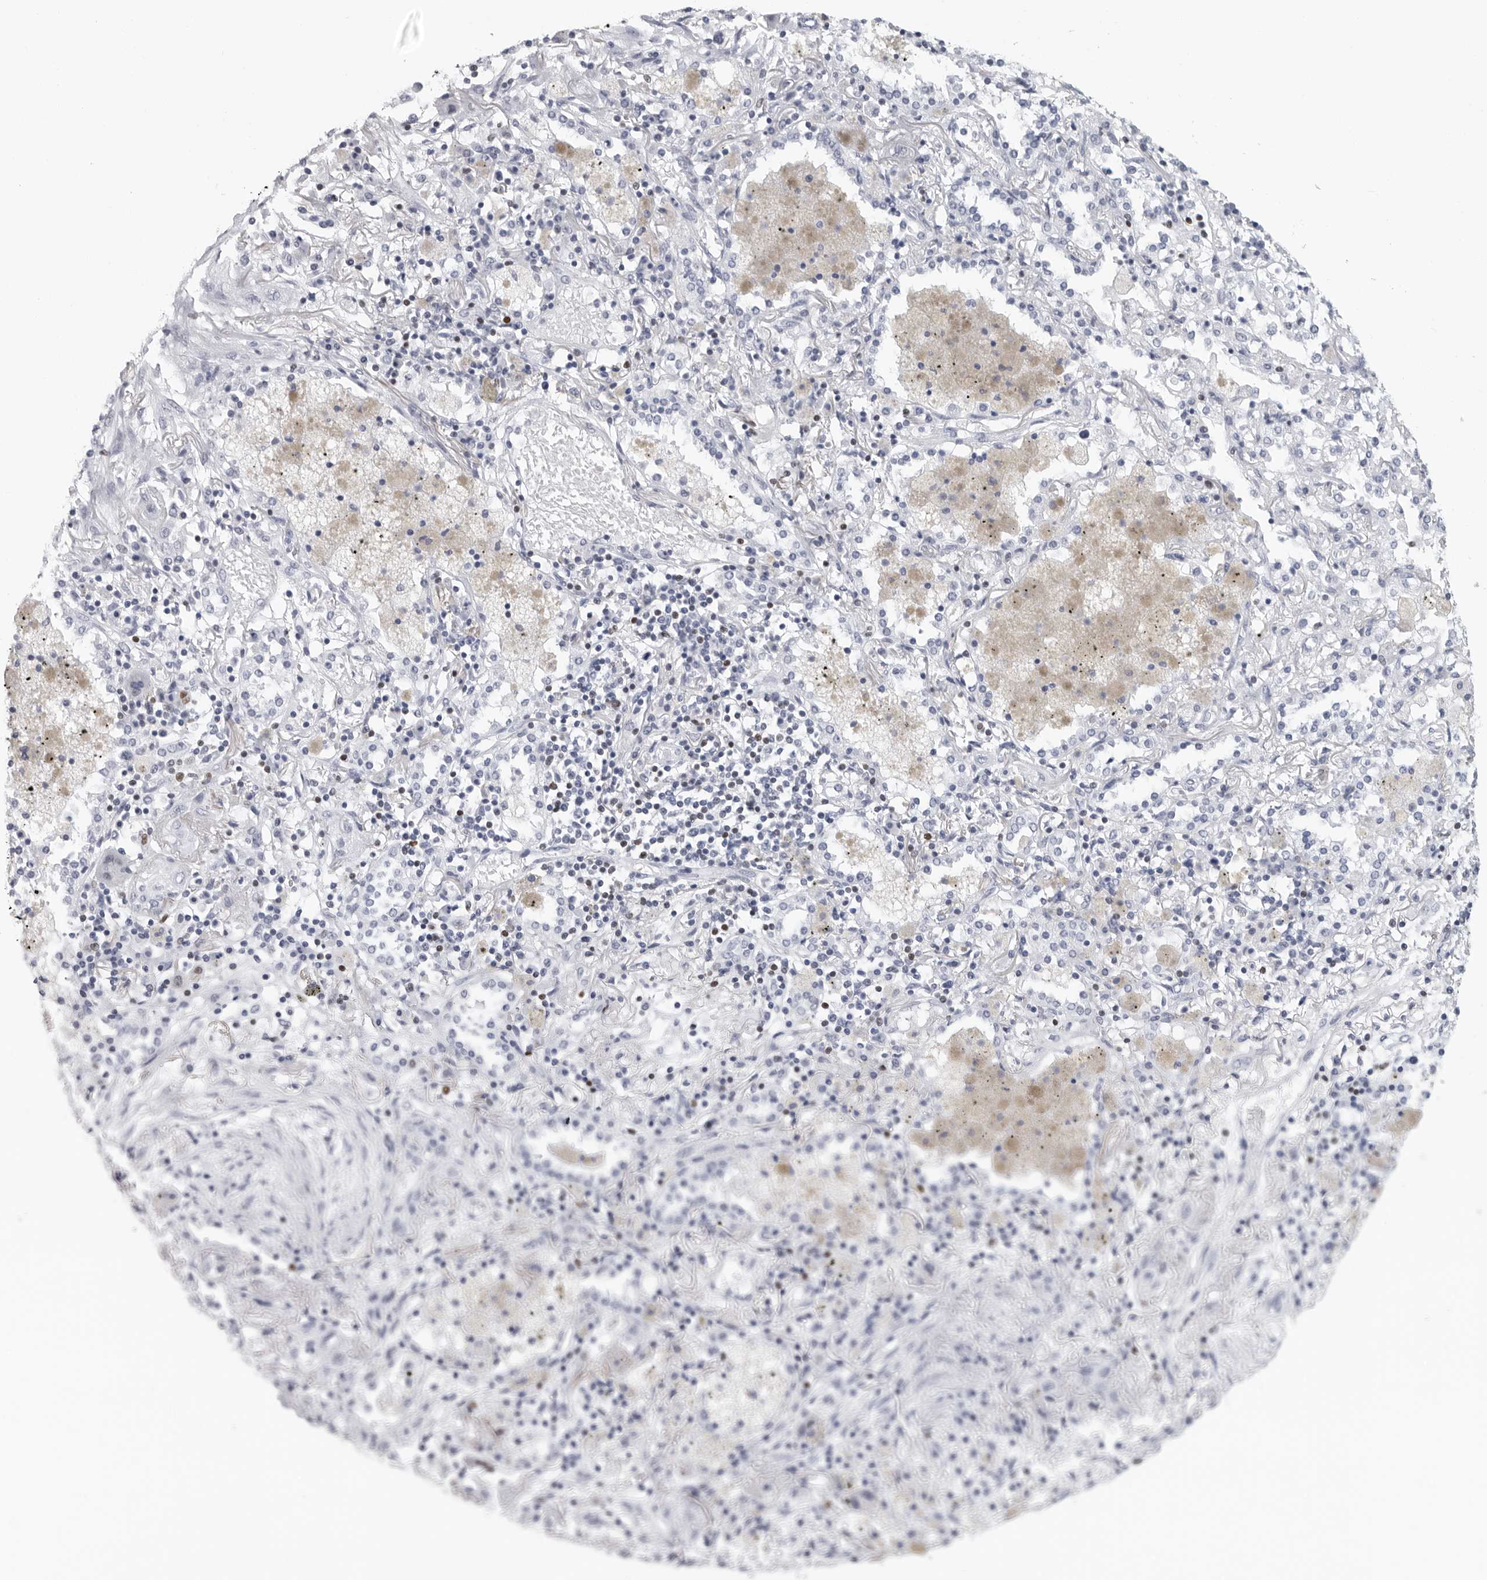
{"staining": {"intensity": "negative", "quantity": "none", "location": "none"}, "tissue": "lung cancer", "cell_type": "Tumor cells", "image_type": "cancer", "snomed": [{"axis": "morphology", "description": "Squamous cell carcinoma, NOS"}, {"axis": "topography", "description": "Lung"}], "caption": "The histopathology image reveals no staining of tumor cells in squamous cell carcinoma (lung). (Stains: DAB immunohistochemistry with hematoxylin counter stain, Microscopy: brightfield microscopy at high magnification).", "gene": "SATB2", "patient": {"sex": "female", "age": 47}}